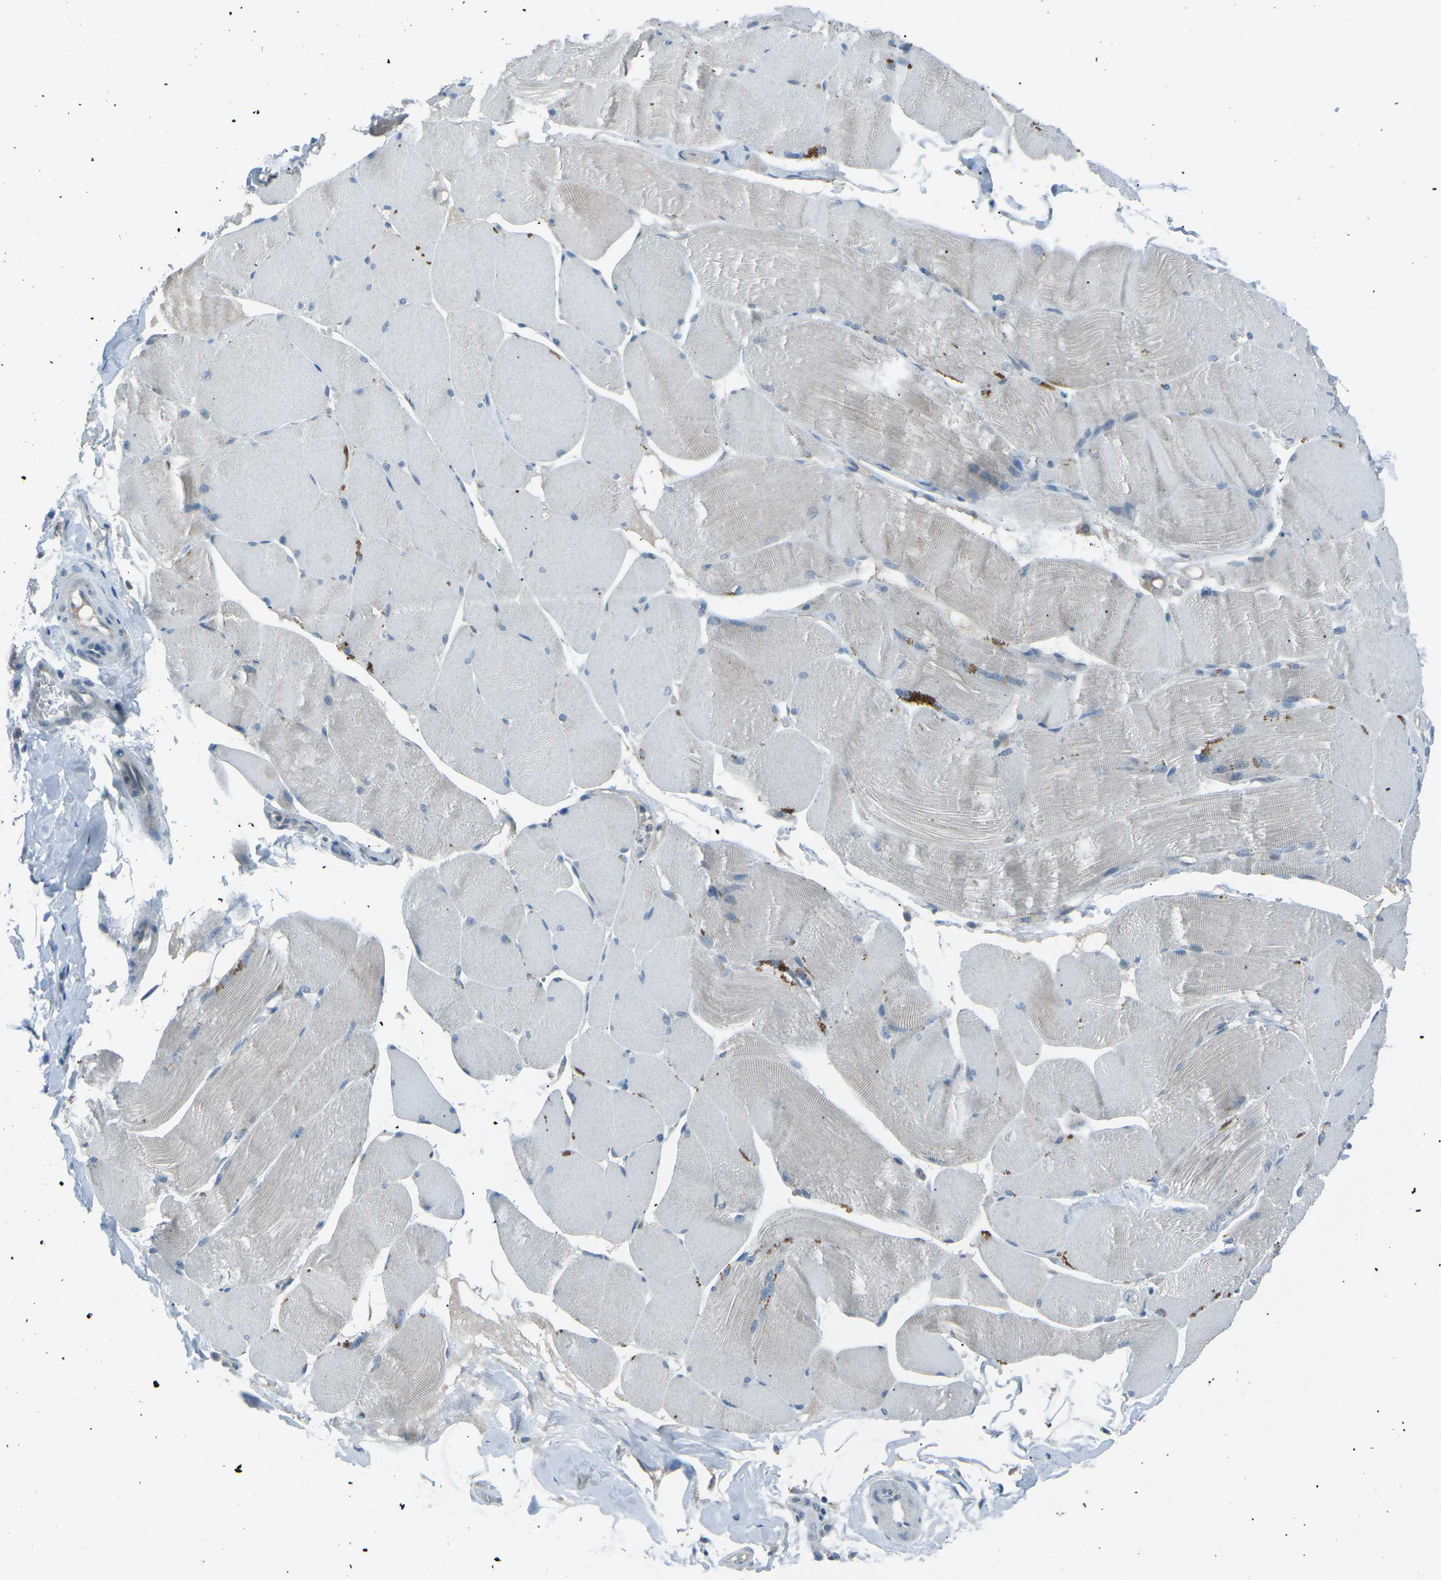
{"staining": {"intensity": "negative", "quantity": "none", "location": "none"}, "tissue": "skeletal muscle", "cell_type": "Myocytes", "image_type": "normal", "snomed": [{"axis": "morphology", "description": "Normal tissue, NOS"}, {"axis": "topography", "description": "Skin"}, {"axis": "topography", "description": "Skeletal muscle"}], "caption": "The immunohistochemistry (IHC) image has no significant staining in myocytes of skeletal muscle.", "gene": "PRKCA", "patient": {"sex": "male", "age": 83}}